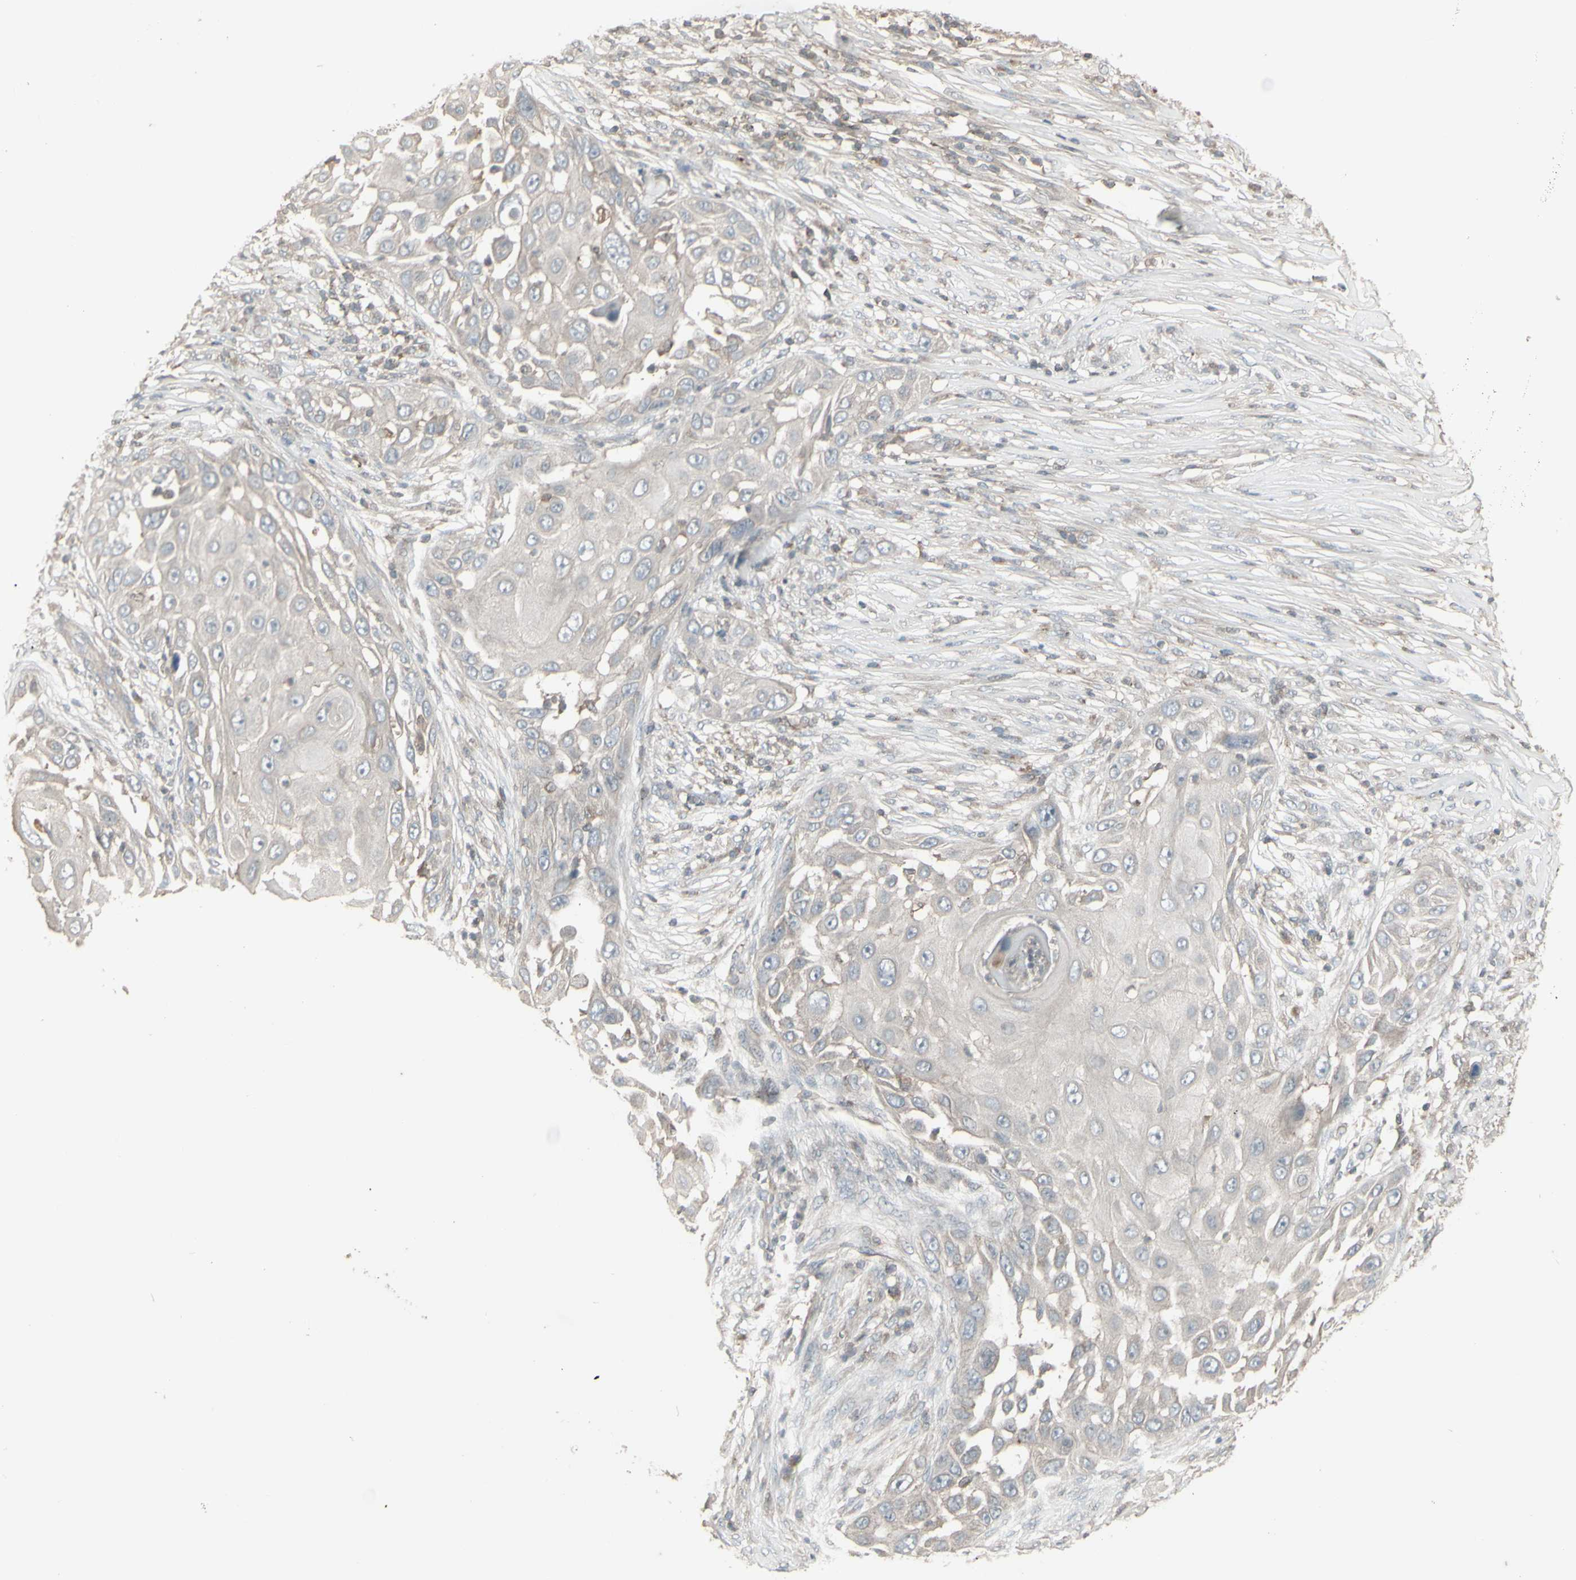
{"staining": {"intensity": "negative", "quantity": "none", "location": "none"}, "tissue": "skin cancer", "cell_type": "Tumor cells", "image_type": "cancer", "snomed": [{"axis": "morphology", "description": "Squamous cell carcinoma, NOS"}, {"axis": "topography", "description": "Skin"}], "caption": "A histopathology image of human skin cancer is negative for staining in tumor cells.", "gene": "CSK", "patient": {"sex": "female", "age": 44}}